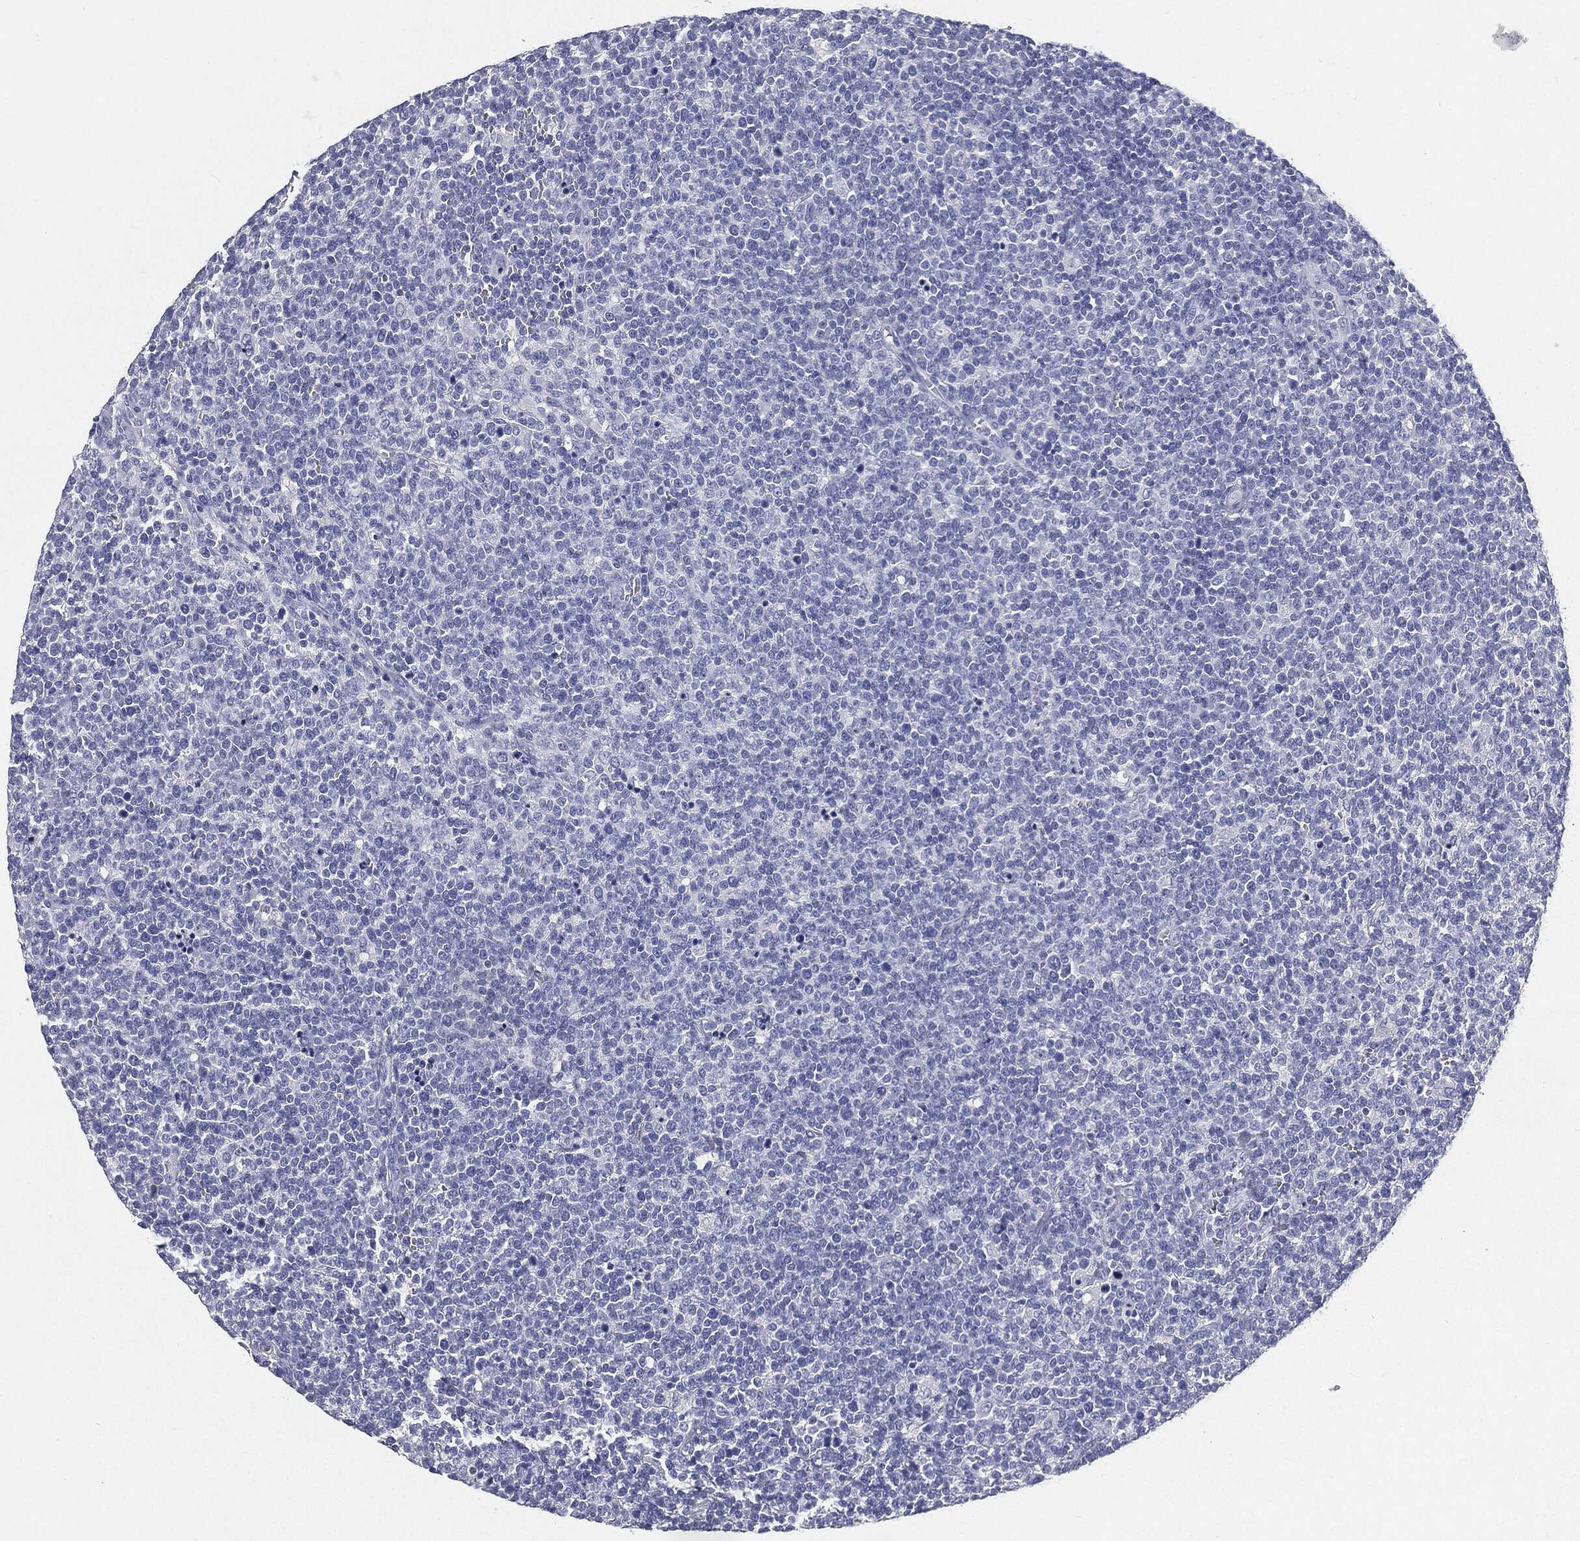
{"staining": {"intensity": "negative", "quantity": "none", "location": "none"}, "tissue": "lymphoma", "cell_type": "Tumor cells", "image_type": "cancer", "snomed": [{"axis": "morphology", "description": "Malignant lymphoma, non-Hodgkin's type, High grade"}, {"axis": "topography", "description": "Lymph node"}], "caption": "The immunohistochemistry (IHC) micrograph has no significant positivity in tumor cells of lymphoma tissue. (DAB (3,3'-diaminobenzidine) immunohistochemistry visualized using brightfield microscopy, high magnification).", "gene": "CUZD1", "patient": {"sex": "male", "age": 61}}